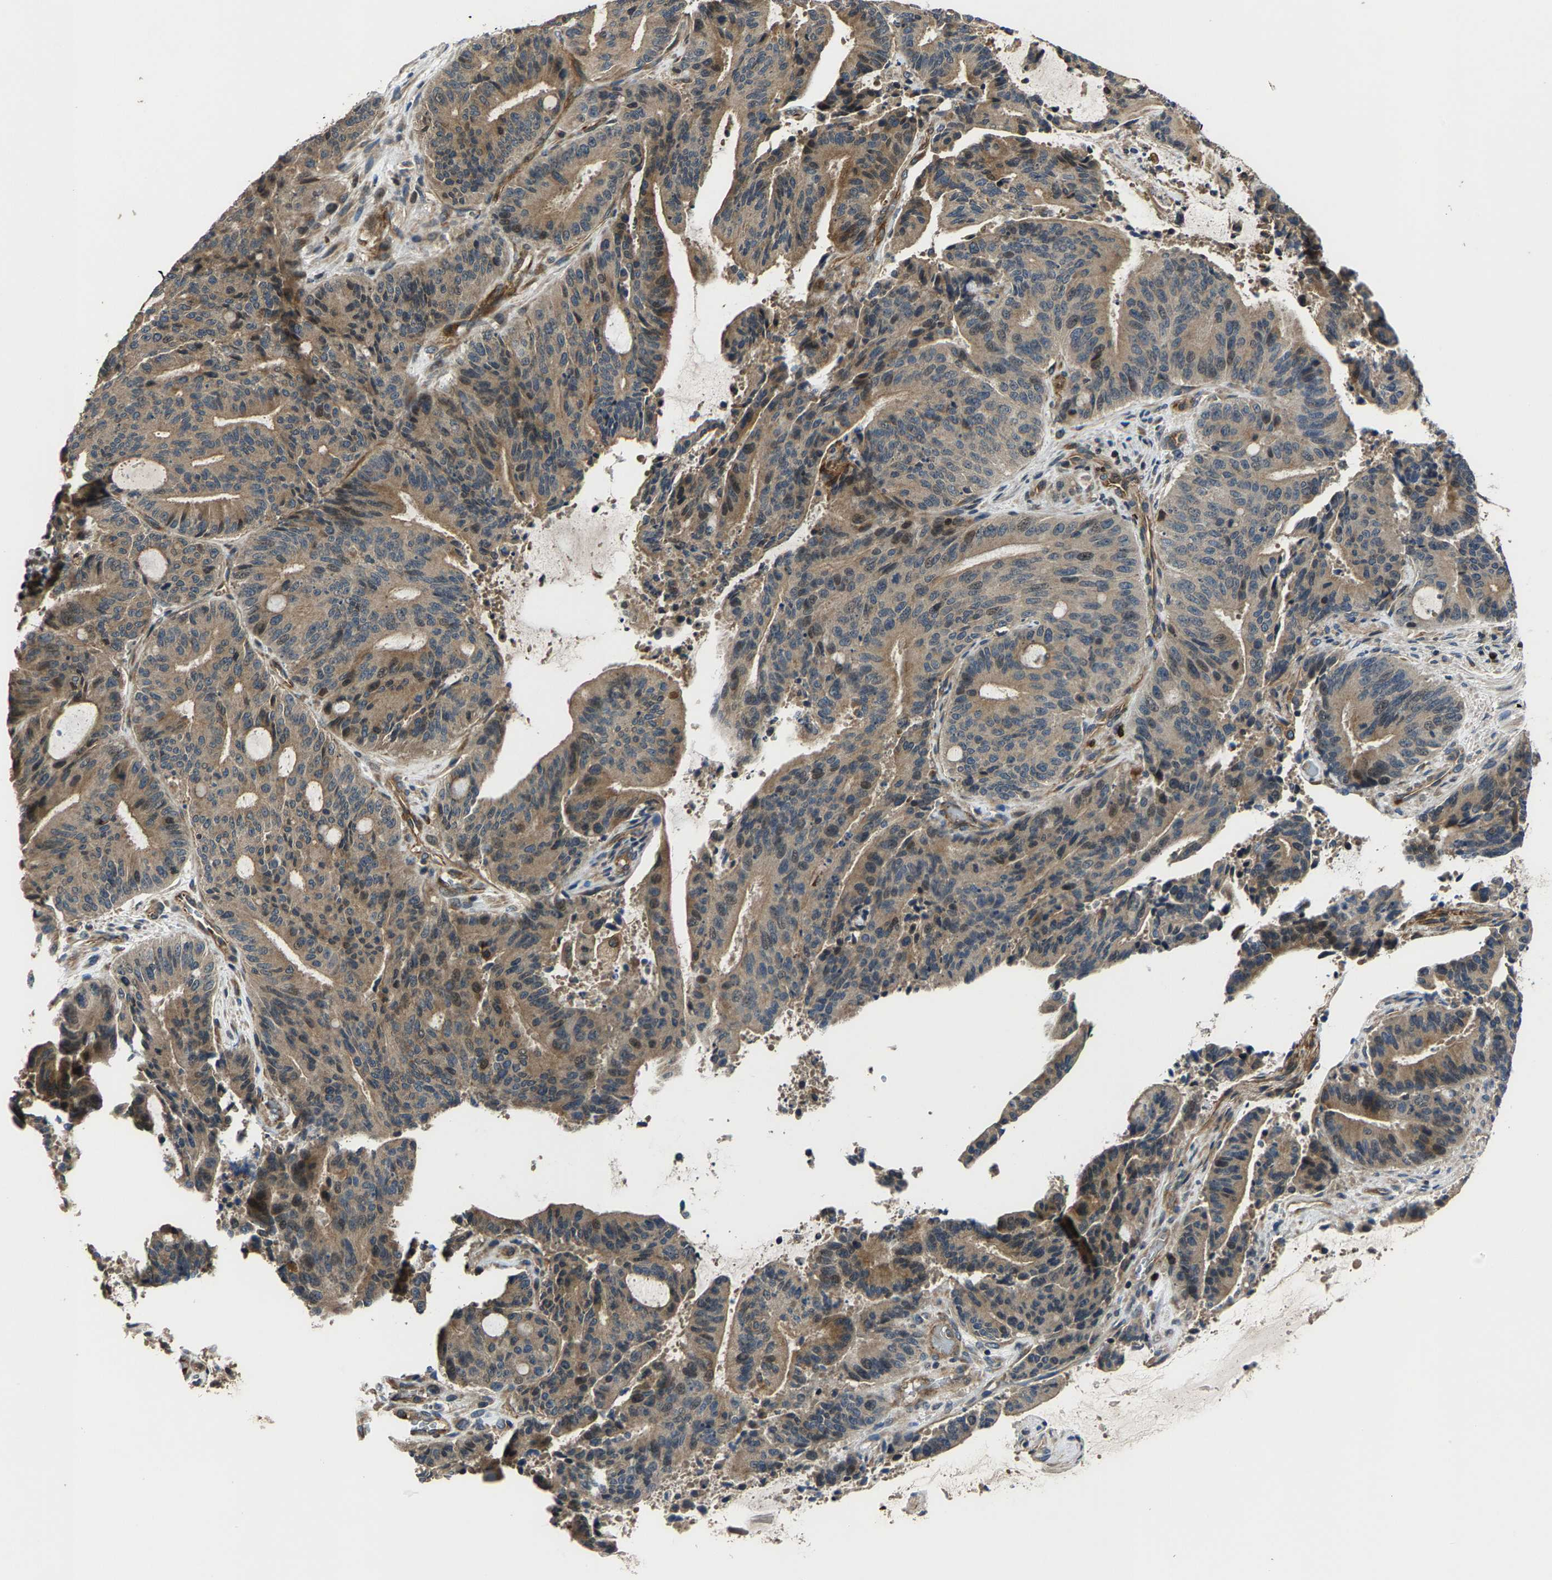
{"staining": {"intensity": "moderate", "quantity": ">75%", "location": "cytoplasmic/membranous"}, "tissue": "liver cancer", "cell_type": "Tumor cells", "image_type": "cancer", "snomed": [{"axis": "morphology", "description": "Normal tissue, NOS"}, {"axis": "morphology", "description": "Cholangiocarcinoma"}, {"axis": "topography", "description": "Liver"}, {"axis": "topography", "description": "Peripheral nerve tissue"}], "caption": "IHC photomicrograph of human liver cancer stained for a protein (brown), which reveals medium levels of moderate cytoplasmic/membranous staining in about >75% of tumor cells.", "gene": "AGBL3", "patient": {"sex": "female", "age": 73}}